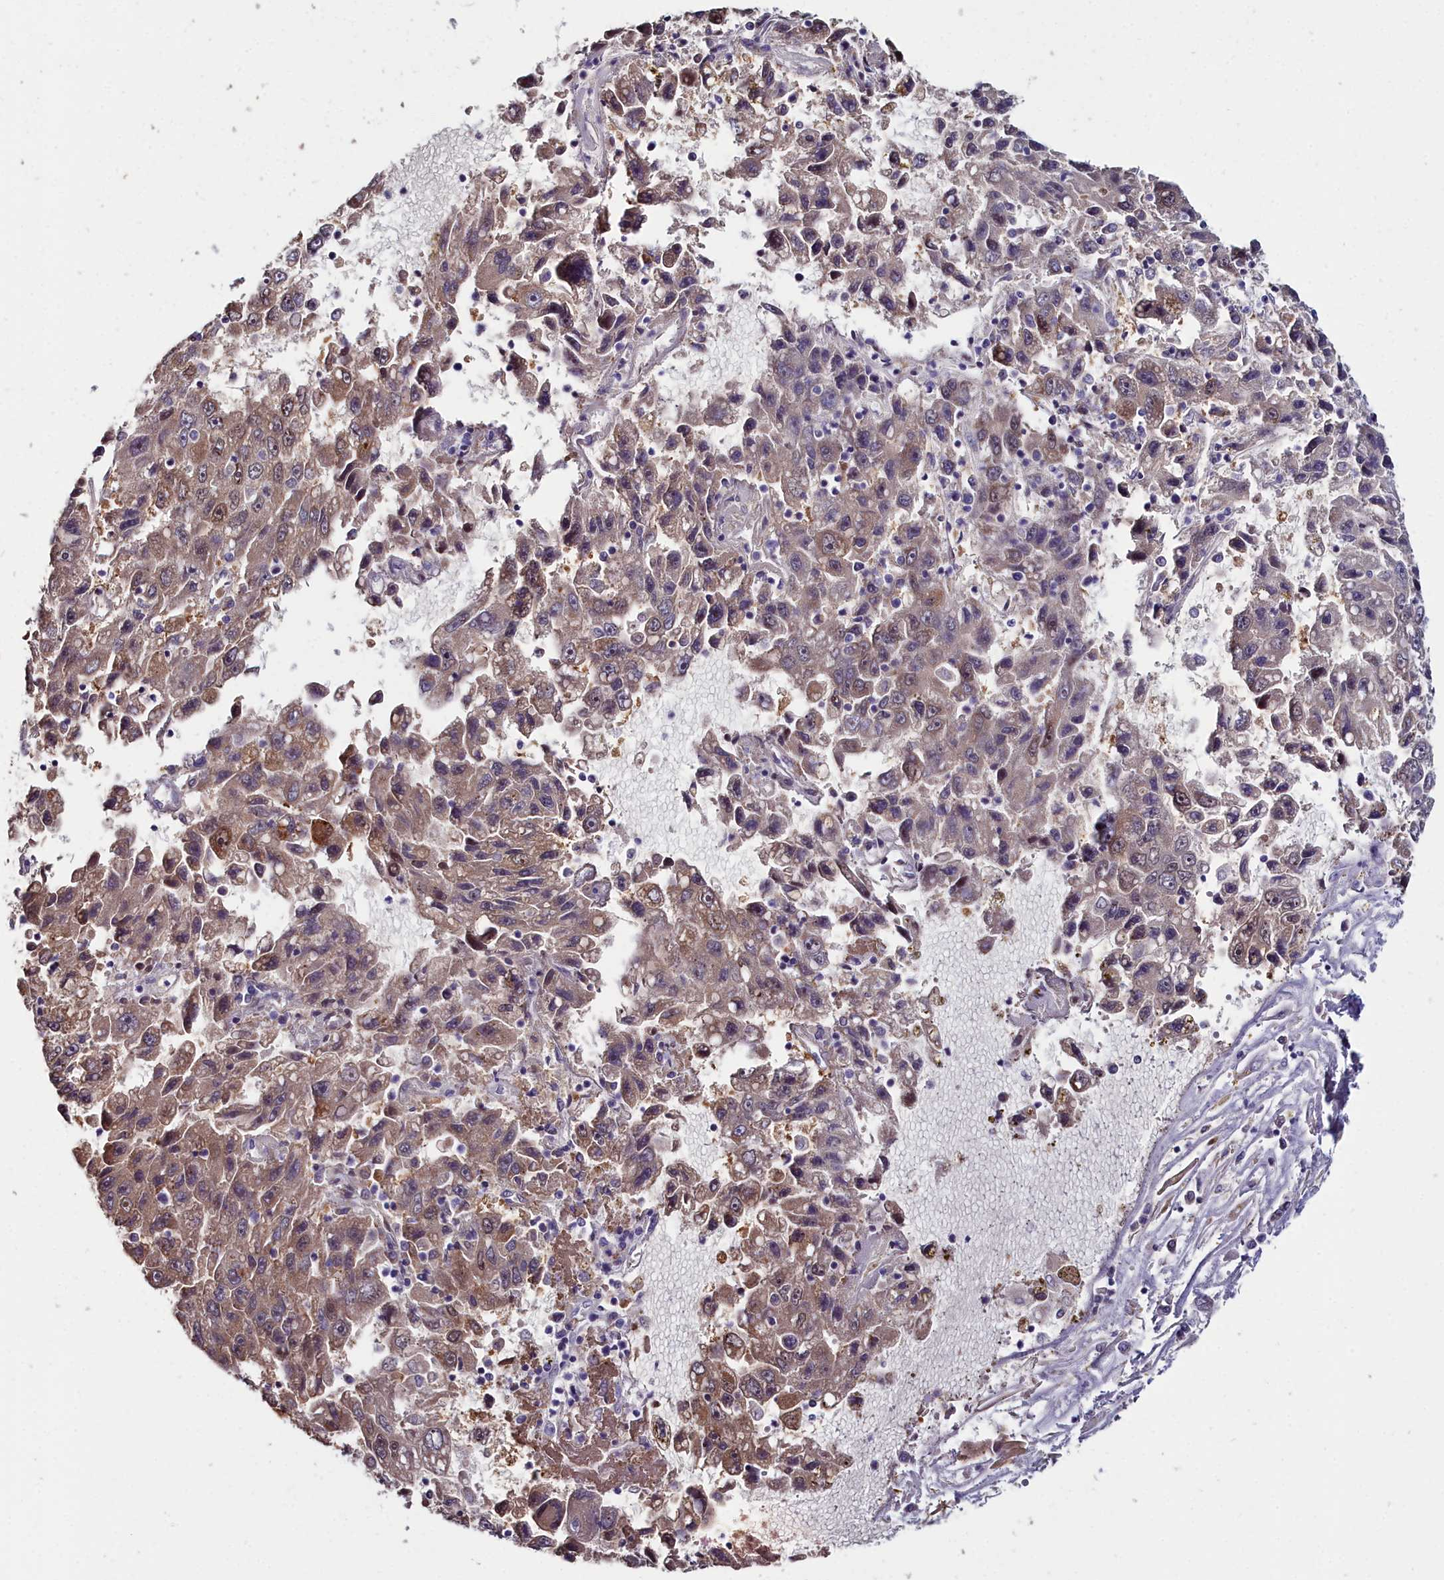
{"staining": {"intensity": "moderate", "quantity": "<25%", "location": "cytoplasmic/membranous,nuclear"}, "tissue": "liver cancer", "cell_type": "Tumor cells", "image_type": "cancer", "snomed": [{"axis": "morphology", "description": "Carcinoma, Hepatocellular, NOS"}, {"axis": "topography", "description": "Liver"}], "caption": "Immunohistochemistry image of neoplastic tissue: hepatocellular carcinoma (liver) stained using immunohistochemistry (IHC) reveals low levels of moderate protein expression localized specifically in the cytoplasmic/membranous and nuclear of tumor cells, appearing as a cytoplasmic/membranous and nuclear brown color.", "gene": "KCTD18", "patient": {"sex": "male", "age": 49}}